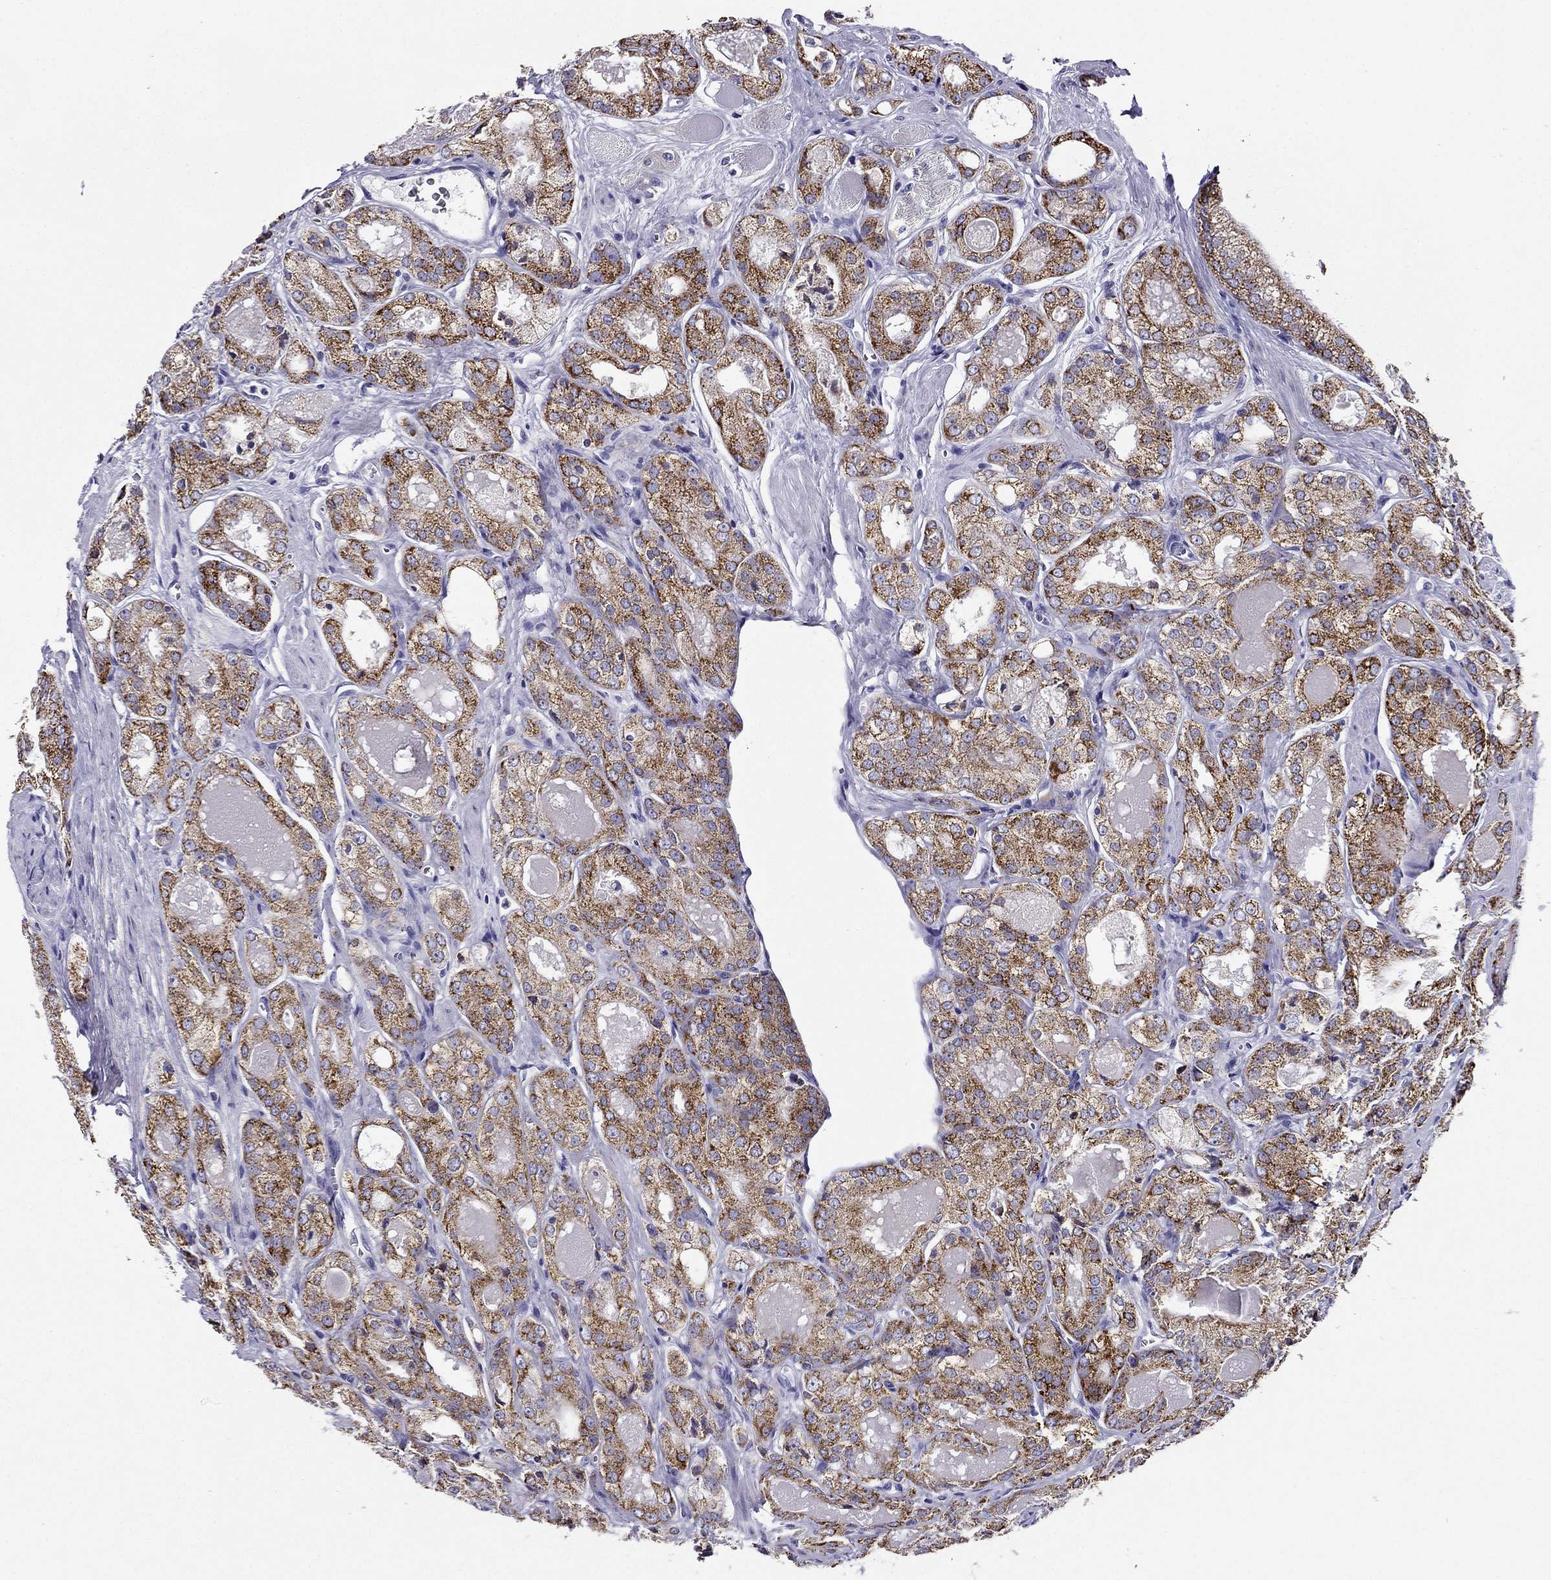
{"staining": {"intensity": "strong", "quantity": ">75%", "location": "cytoplasmic/membranous"}, "tissue": "prostate cancer", "cell_type": "Tumor cells", "image_type": "cancer", "snomed": [{"axis": "morphology", "description": "Adenocarcinoma, NOS"}, {"axis": "morphology", "description": "Adenocarcinoma, High grade"}, {"axis": "topography", "description": "Prostate"}], "caption": "Adenocarcinoma (high-grade) (prostate) stained with DAB (3,3'-diaminobenzidine) immunohistochemistry reveals high levels of strong cytoplasmic/membranous staining in about >75% of tumor cells.", "gene": "KIF5A", "patient": {"sex": "male", "age": 70}}